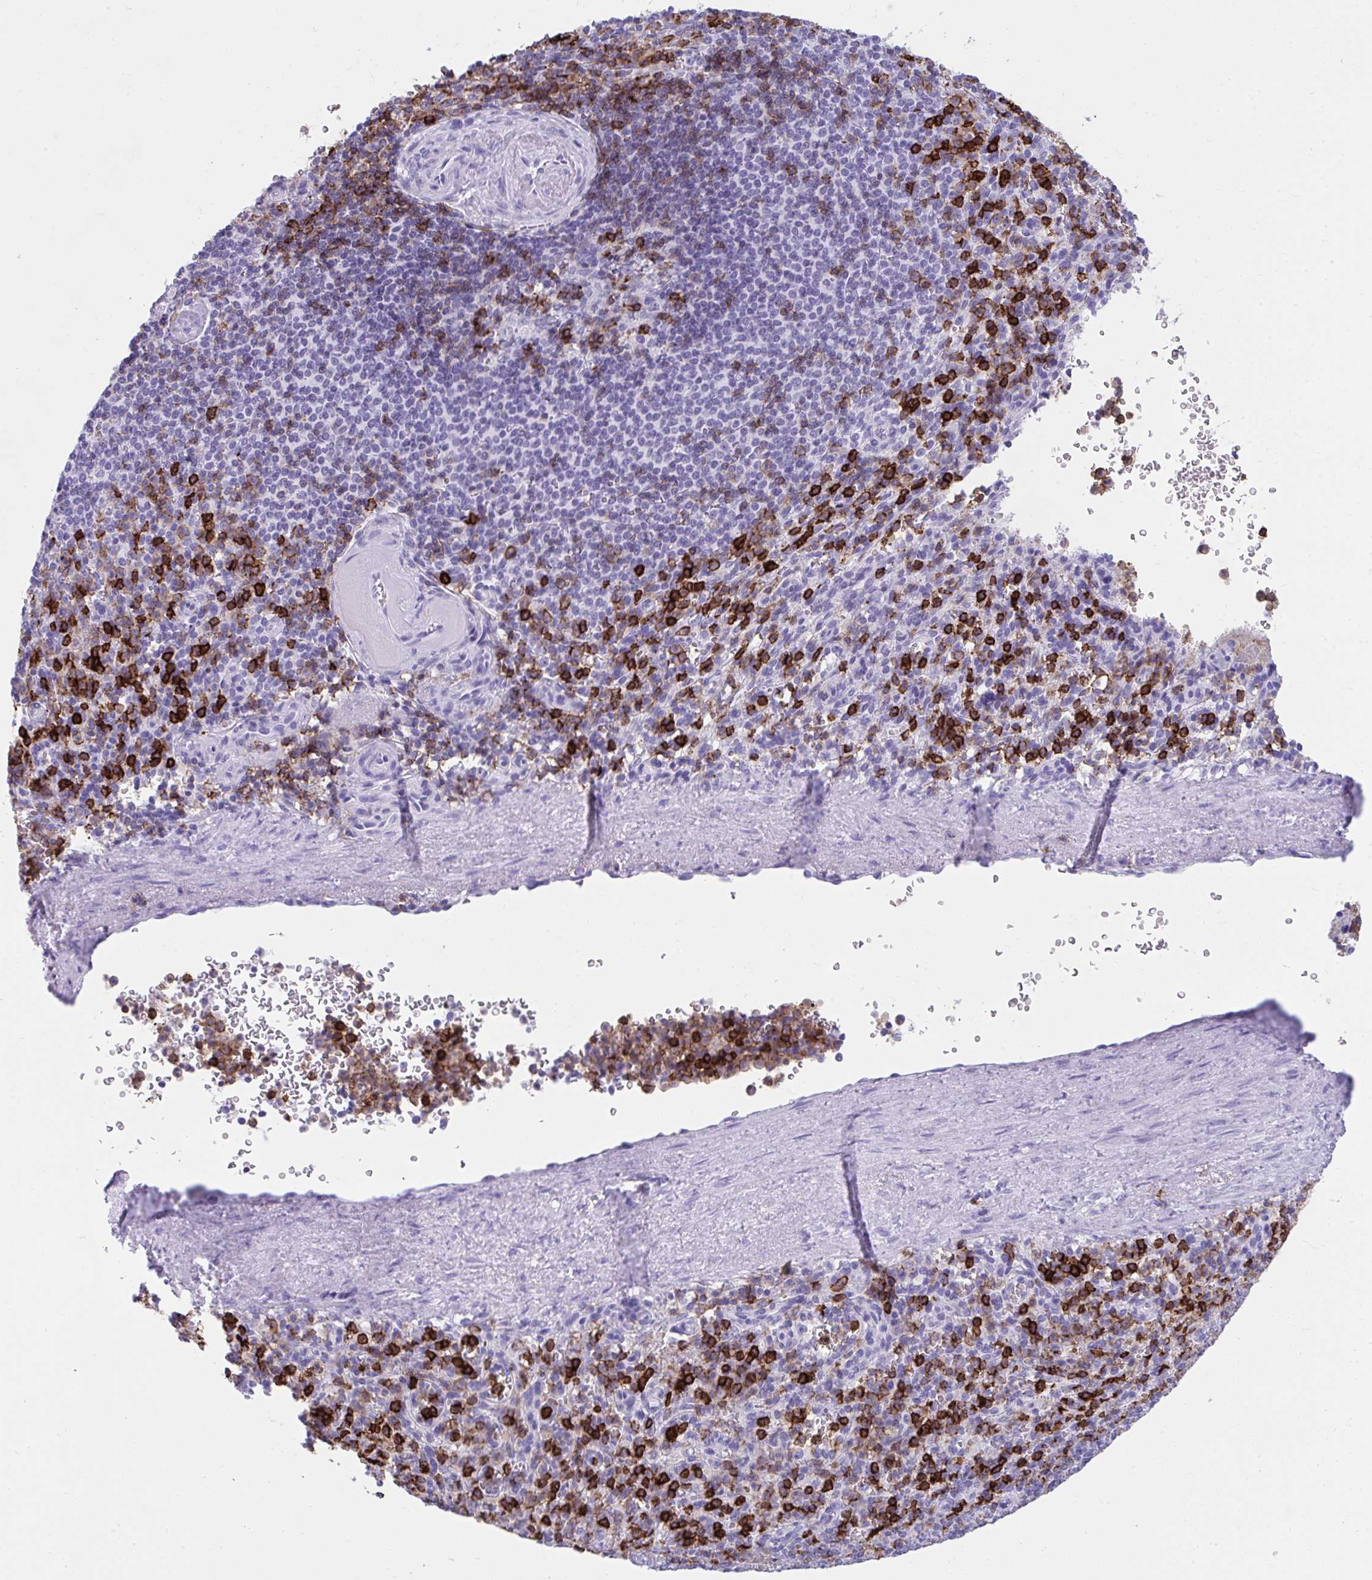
{"staining": {"intensity": "strong", "quantity": "25%-75%", "location": "cytoplasmic/membranous"}, "tissue": "spleen", "cell_type": "Cells in red pulp", "image_type": "normal", "snomed": [{"axis": "morphology", "description": "Normal tissue, NOS"}, {"axis": "topography", "description": "Spleen"}], "caption": "Immunohistochemistry photomicrograph of normal human spleen stained for a protein (brown), which reveals high levels of strong cytoplasmic/membranous staining in approximately 25%-75% of cells in red pulp.", "gene": "SPN", "patient": {"sex": "female", "age": 74}}